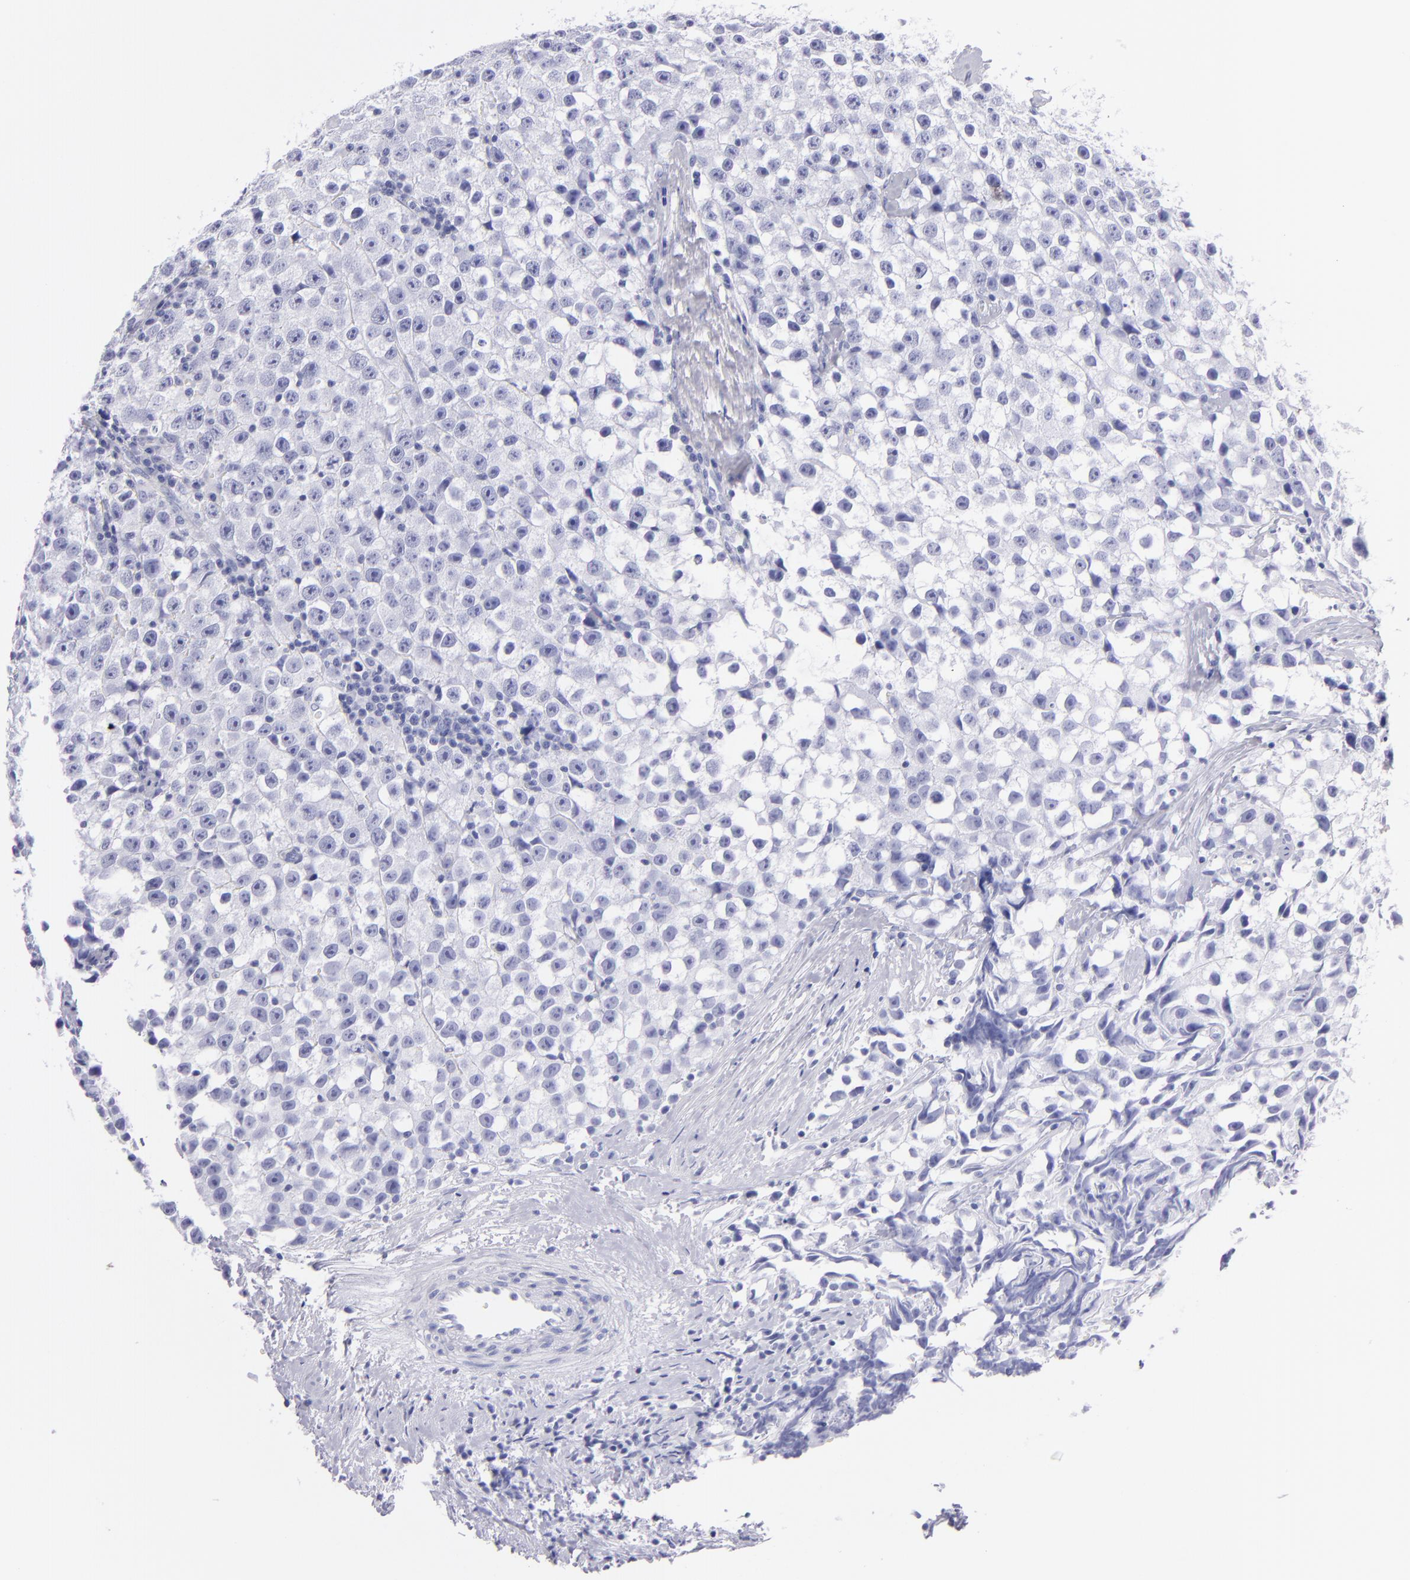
{"staining": {"intensity": "negative", "quantity": "none", "location": "none"}, "tissue": "testis cancer", "cell_type": "Tumor cells", "image_type": "cancer", "snomed": [{"axis": "morphology", "description": "Seminoma, NOS"}, {"axis": "topography", "description": "Testis"}], "caption": "Seminoma (testis) was stained to show a protein in brown. There is no significant positivity in tumor cells.", "gene": "PRPH", "patient": {"sex": "male", "age": 35}}